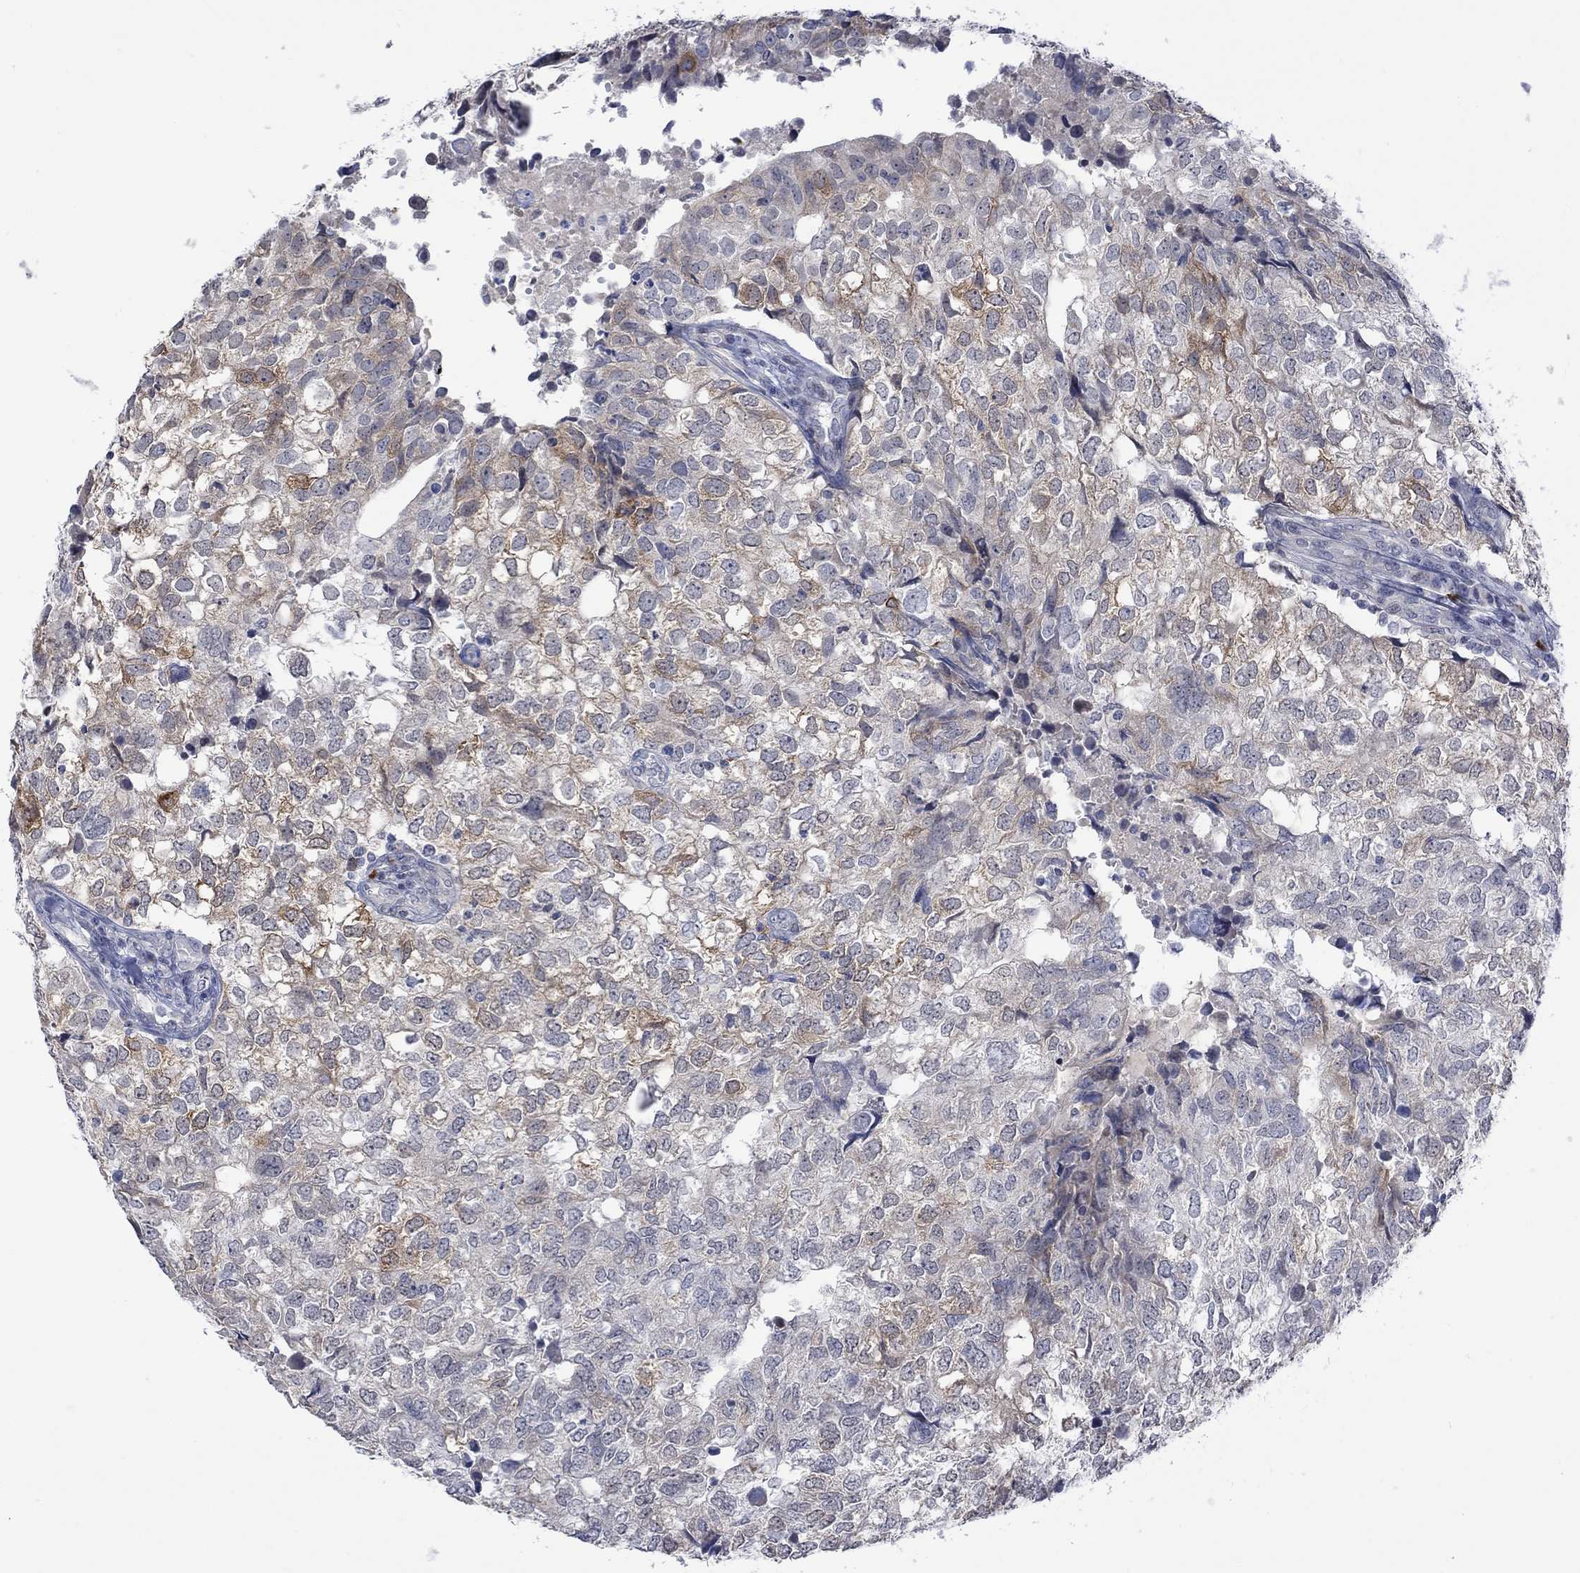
{"staining": {"intensity": "strong", "quantity": "25%-75%", "location": "cytoplasmic/membranous"}, "tissue": "breast cancer", "cell_type": "Tumor cells", "image_type": "cancer", "snomed": [{"axis": "morphology", "description": "Duct carcinoma"}, {"axis": "topography", "description": "Breast"}], "caption": "Human infiltrating ductal carcinoma (breast) stained with a brown dye exhibits strong cytoplasmic/membranous positive positivity in about 25%-75% of tumor cells.", "gene": "DCX", "patient": {"sex": "female", "age": 30}}